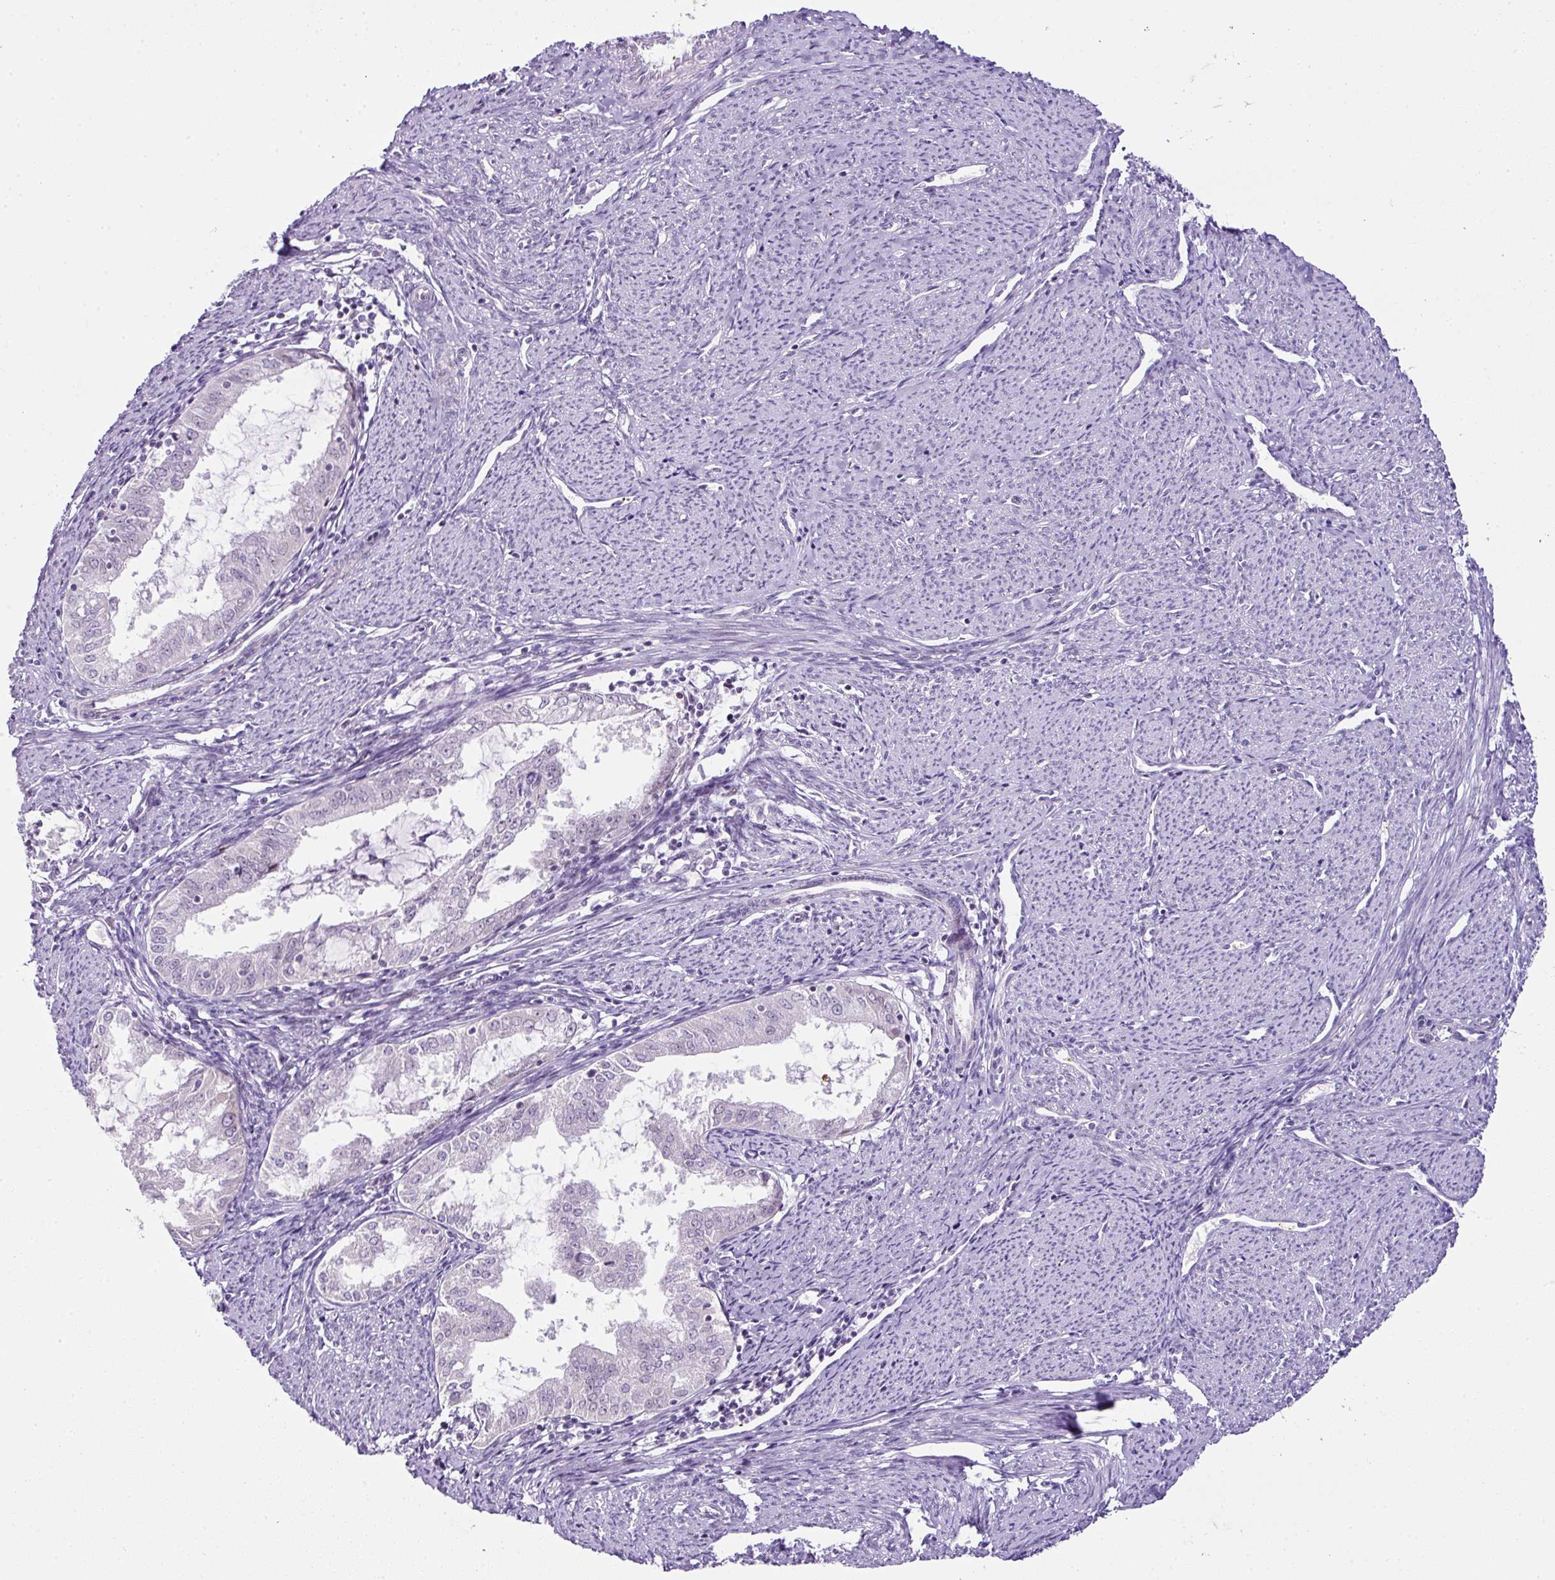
{"staining": {"intensity": "weak", "quantity": "25%-75%", "location": "nuclear"}, "tissue": "endometrial cancer", "cell_type": "Tumor cells", "image_type": "cancer", "snomed": [{"axis": "morphology", "description": "Adenocarcinoma, NOS"}, {"axis": "topography", "description": "Endometrium"}], "caption": "About 25%-75% of tumor cells in human endometrial adenocarcinoma demonstrate weak nuclear protein staining as visualized by brown immunohistochemical staining.", "gene": "CMTM5", "patient": {"sex": "female", "age": 70}}